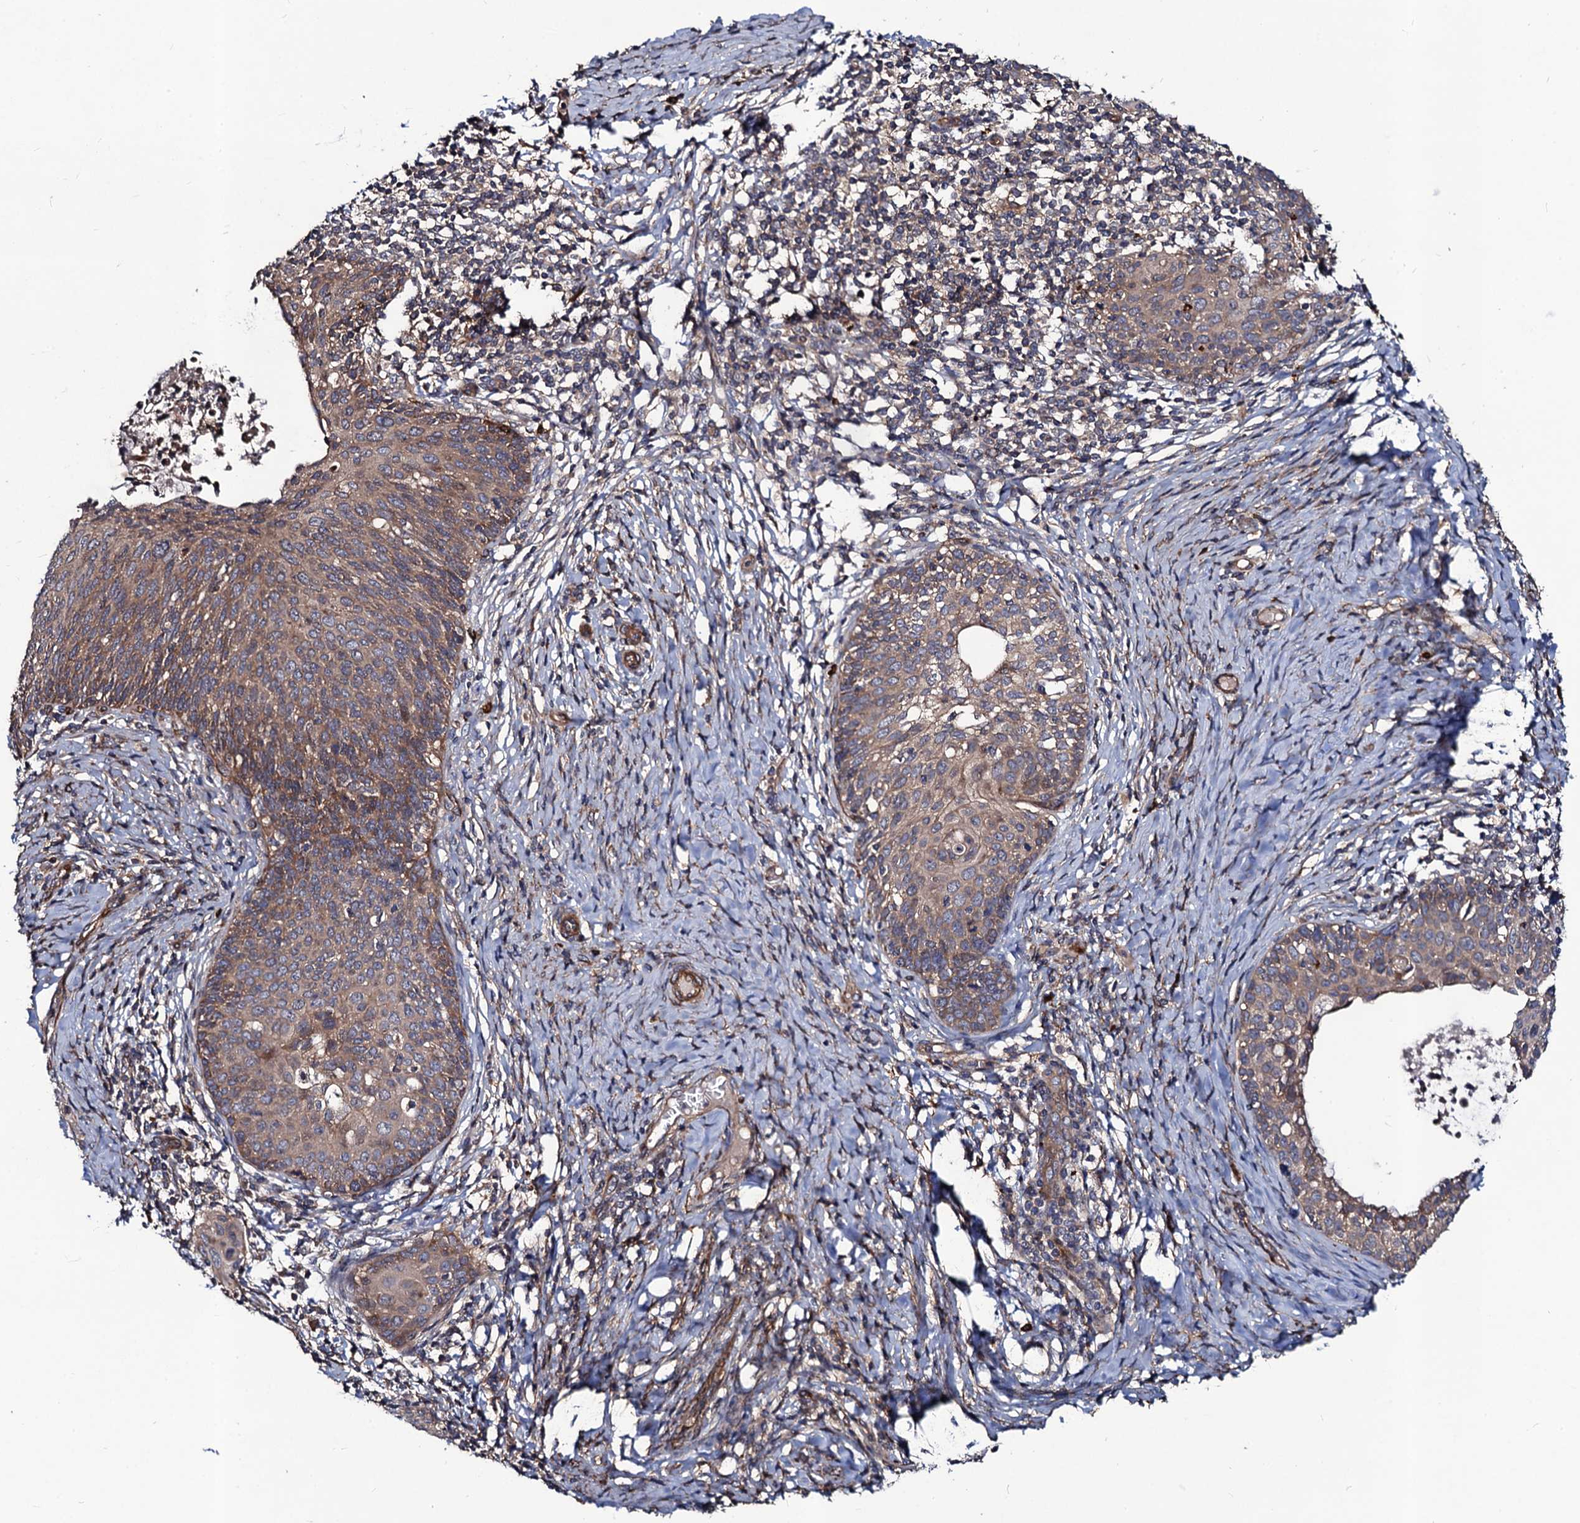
{"staining": {"intensity": "moderate", "quantity": ">75%", "location": "cytoplasmic/membranous"}, "tissue": "cervical cancer", "cell_type": "Tumor cells", "image_type": "cancer", "snomed": [{"axis": "morphology", "description": "Squamous cell carcinoma, NOS"}, {"axis": "topography", "description": "Cervix"}], "caption": "Brown immunohistochemical staining in cervical squamous cell carcinoma shows moderate cytoplasmic/membranous positivity in about >75% of tumor cells.", "gene": "KXD1", "patient": {"sex": "female", "age": 52}}